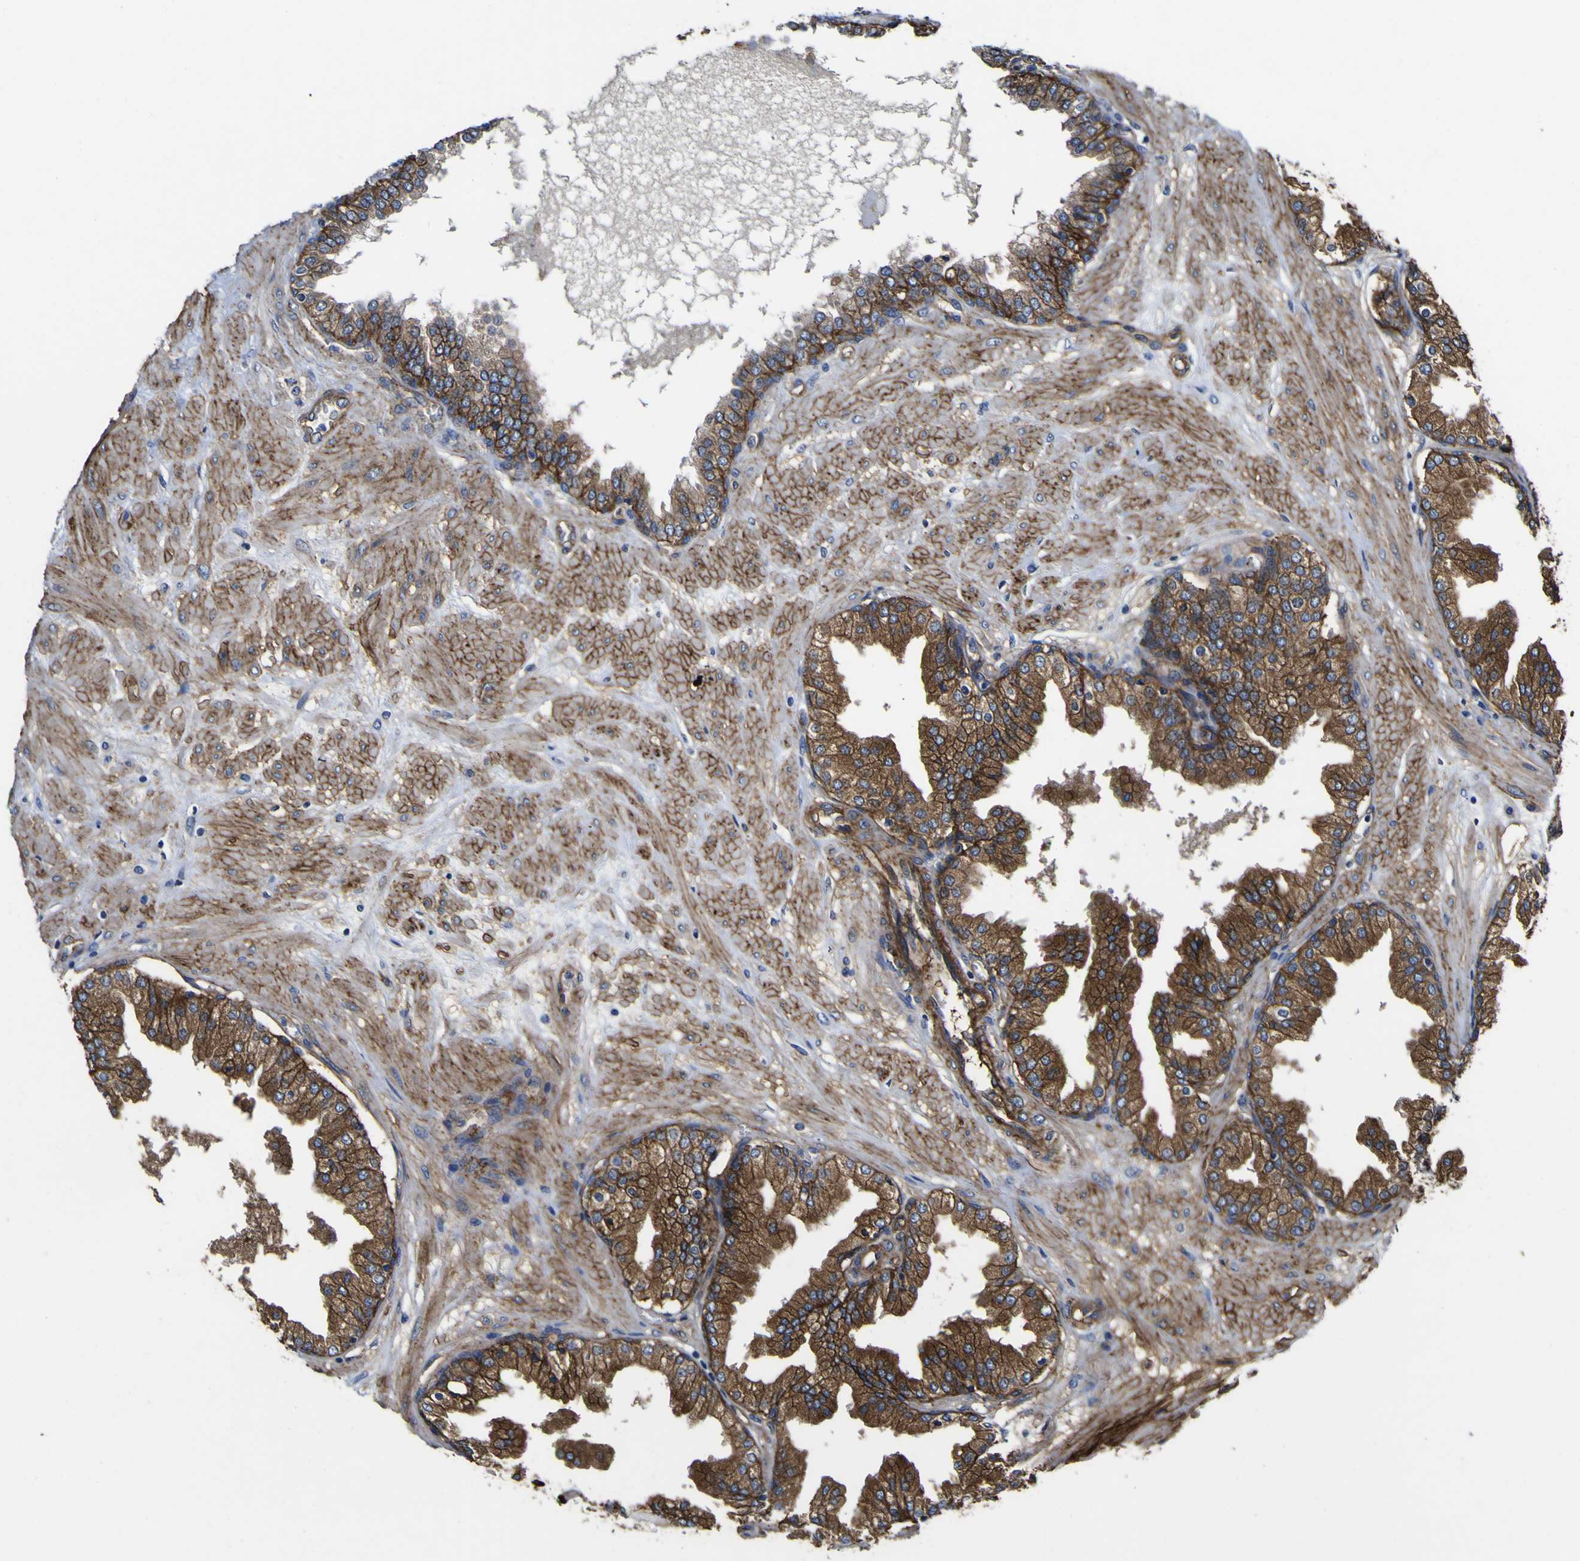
{"staining": {"intensity": "strong", "quantity": ">75%", "location": "cytoplasmic/membranous"}, "tissue": "prostate", "cell_type": "Glandular cells", "image_type": "normal", "snomed": [{"axis": "morphology", "description": "Normal tissue, NOS"}, {"axis": "topography", "description": "Prostate"}], "caption": "Benign prostate demonstrates strong cytoplasmic/membranous staining in approximately >75% of glandular cells.", "gene": "CD151", "patient": {"sex": "male", "age": 51}}